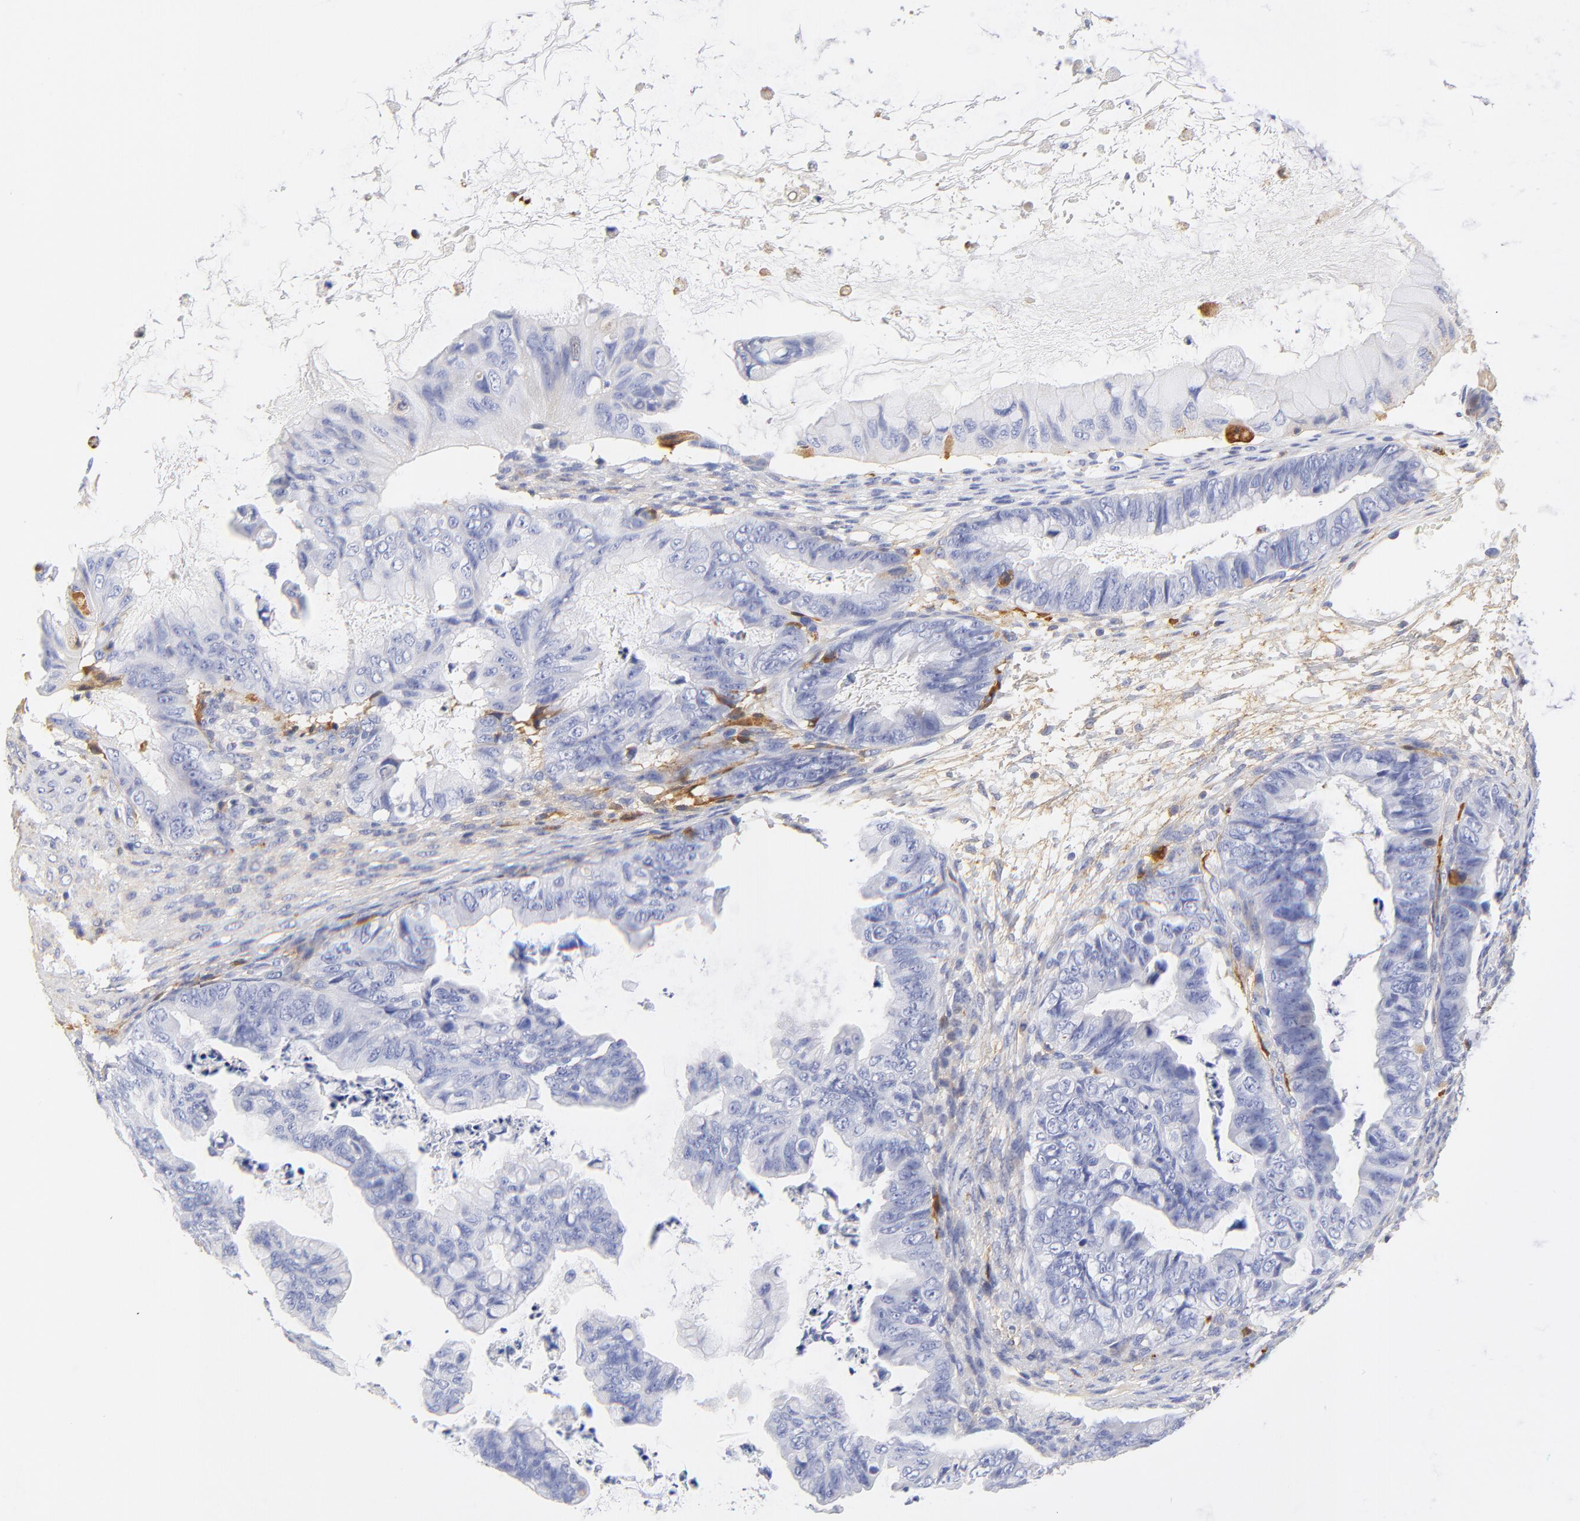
{"staining": {"intensity": "negative", "quantity": "none", "location": "none"}, "tissue": "ovarian cancer", "cell_type": "Tumor cells", "image_type": "cancer", "snomed": [{"axis": "morphology", "description": "Cystadenocarcinoma, mucinous, NOS"}, {"axis": "topography", "description": "Ovary"}], "caption": "Immunohistochemistry (IHC) photomicrograph of ovarian mucinous cystadenocarcinoma stained for a protein (brown), which displays no positivity in tumor cells. (Immunohistochemistry (IHC), brightfield microscopy, high magnification).", "gene": "MDGA2", "patient": {"sex": "female", "age": 36}}